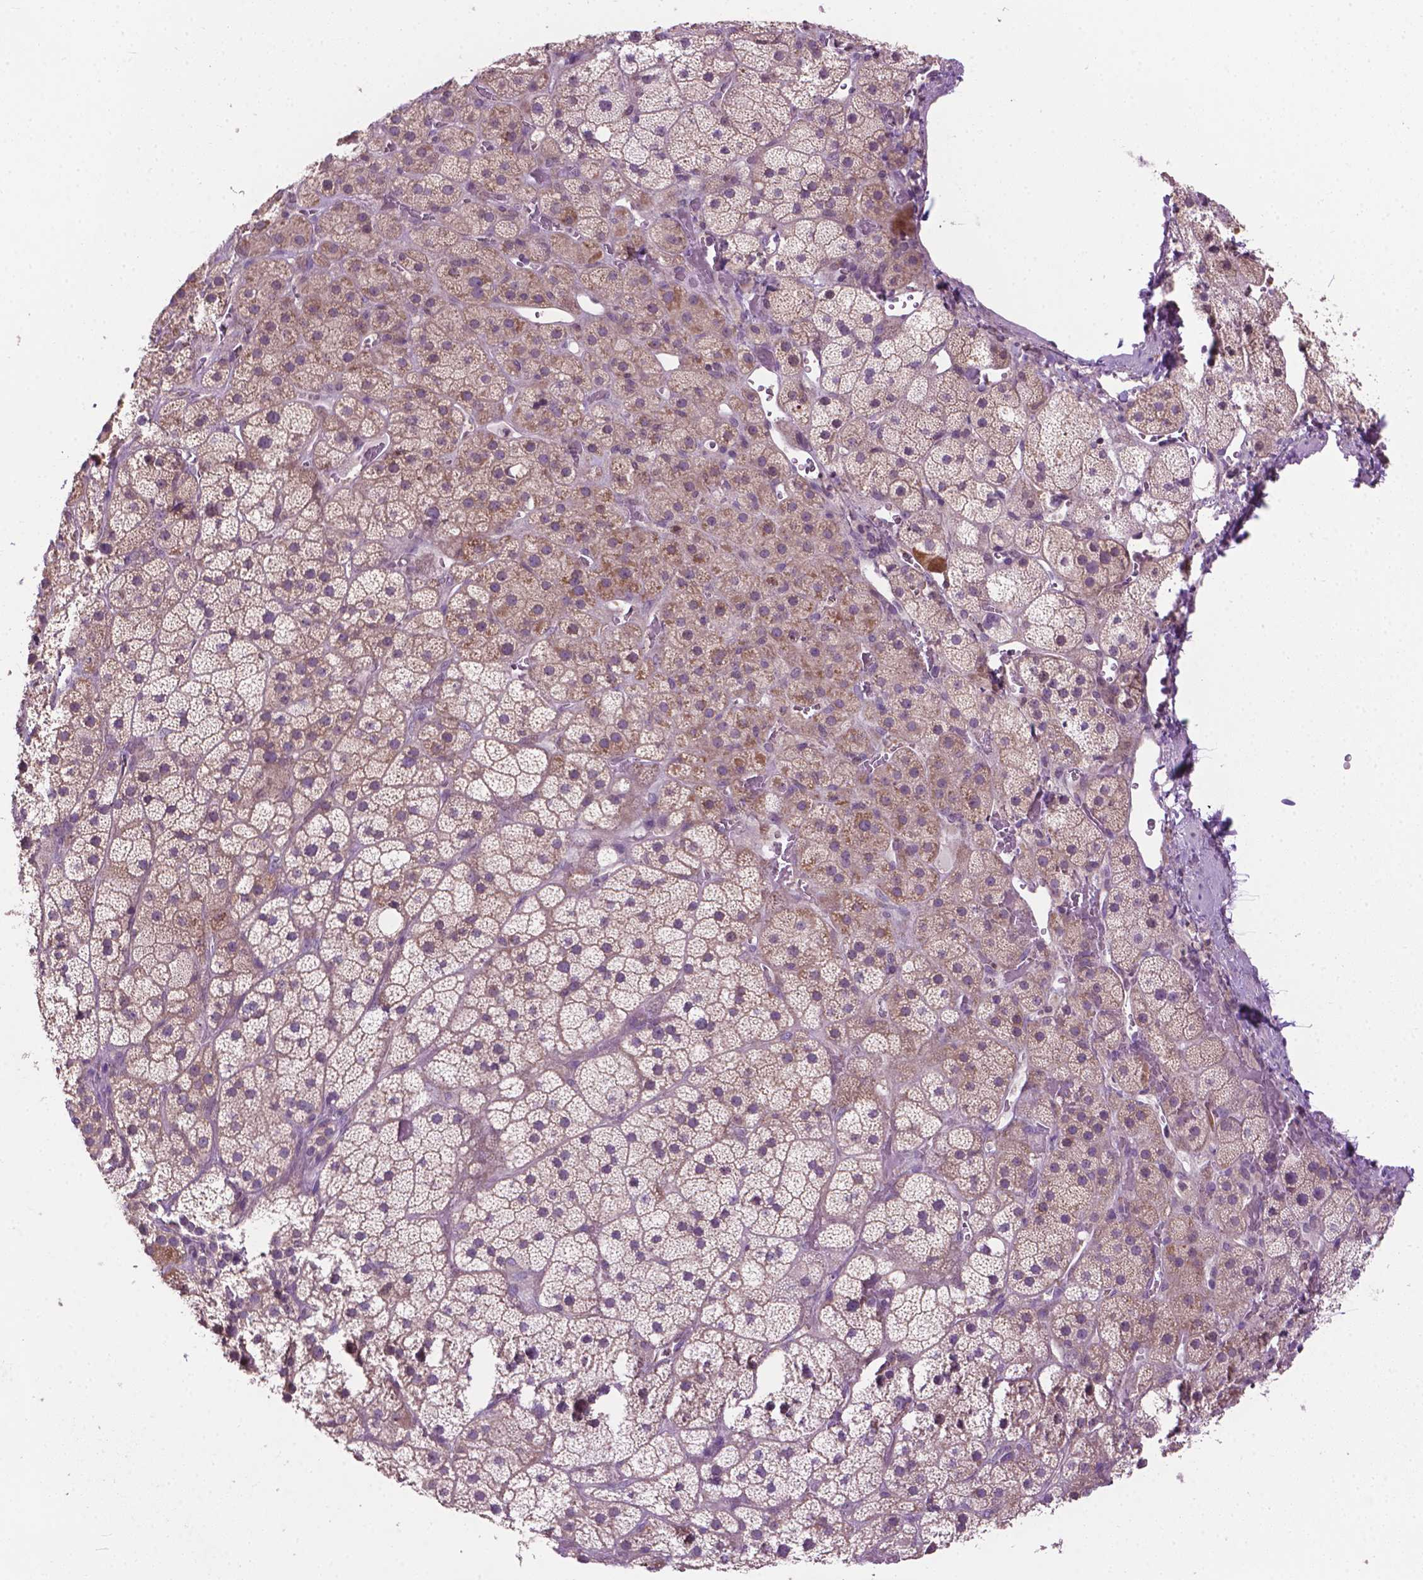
{"staining": {"intensity": "moderate", "quantity": "<25%", "location": "cytoplasmic/membranous"}, "tissue": "adrenal gland", "cell_type": "Glandular cells", "image_type": "normal", "snomed": [{"axis": "morphology", "description": "Normal tissue, NOS"}, {"axis": "topography", "description": "Adrenal gland"}], "caption": "An IHC histopathology image of unremarkable tissue is shown. Protein staining in brown labels moderate cytoplasmic/membranous positivity in adrenal gland within glandular cells.", "gene": "MZT1", "patient": {"sex": "male", "age": 57}}